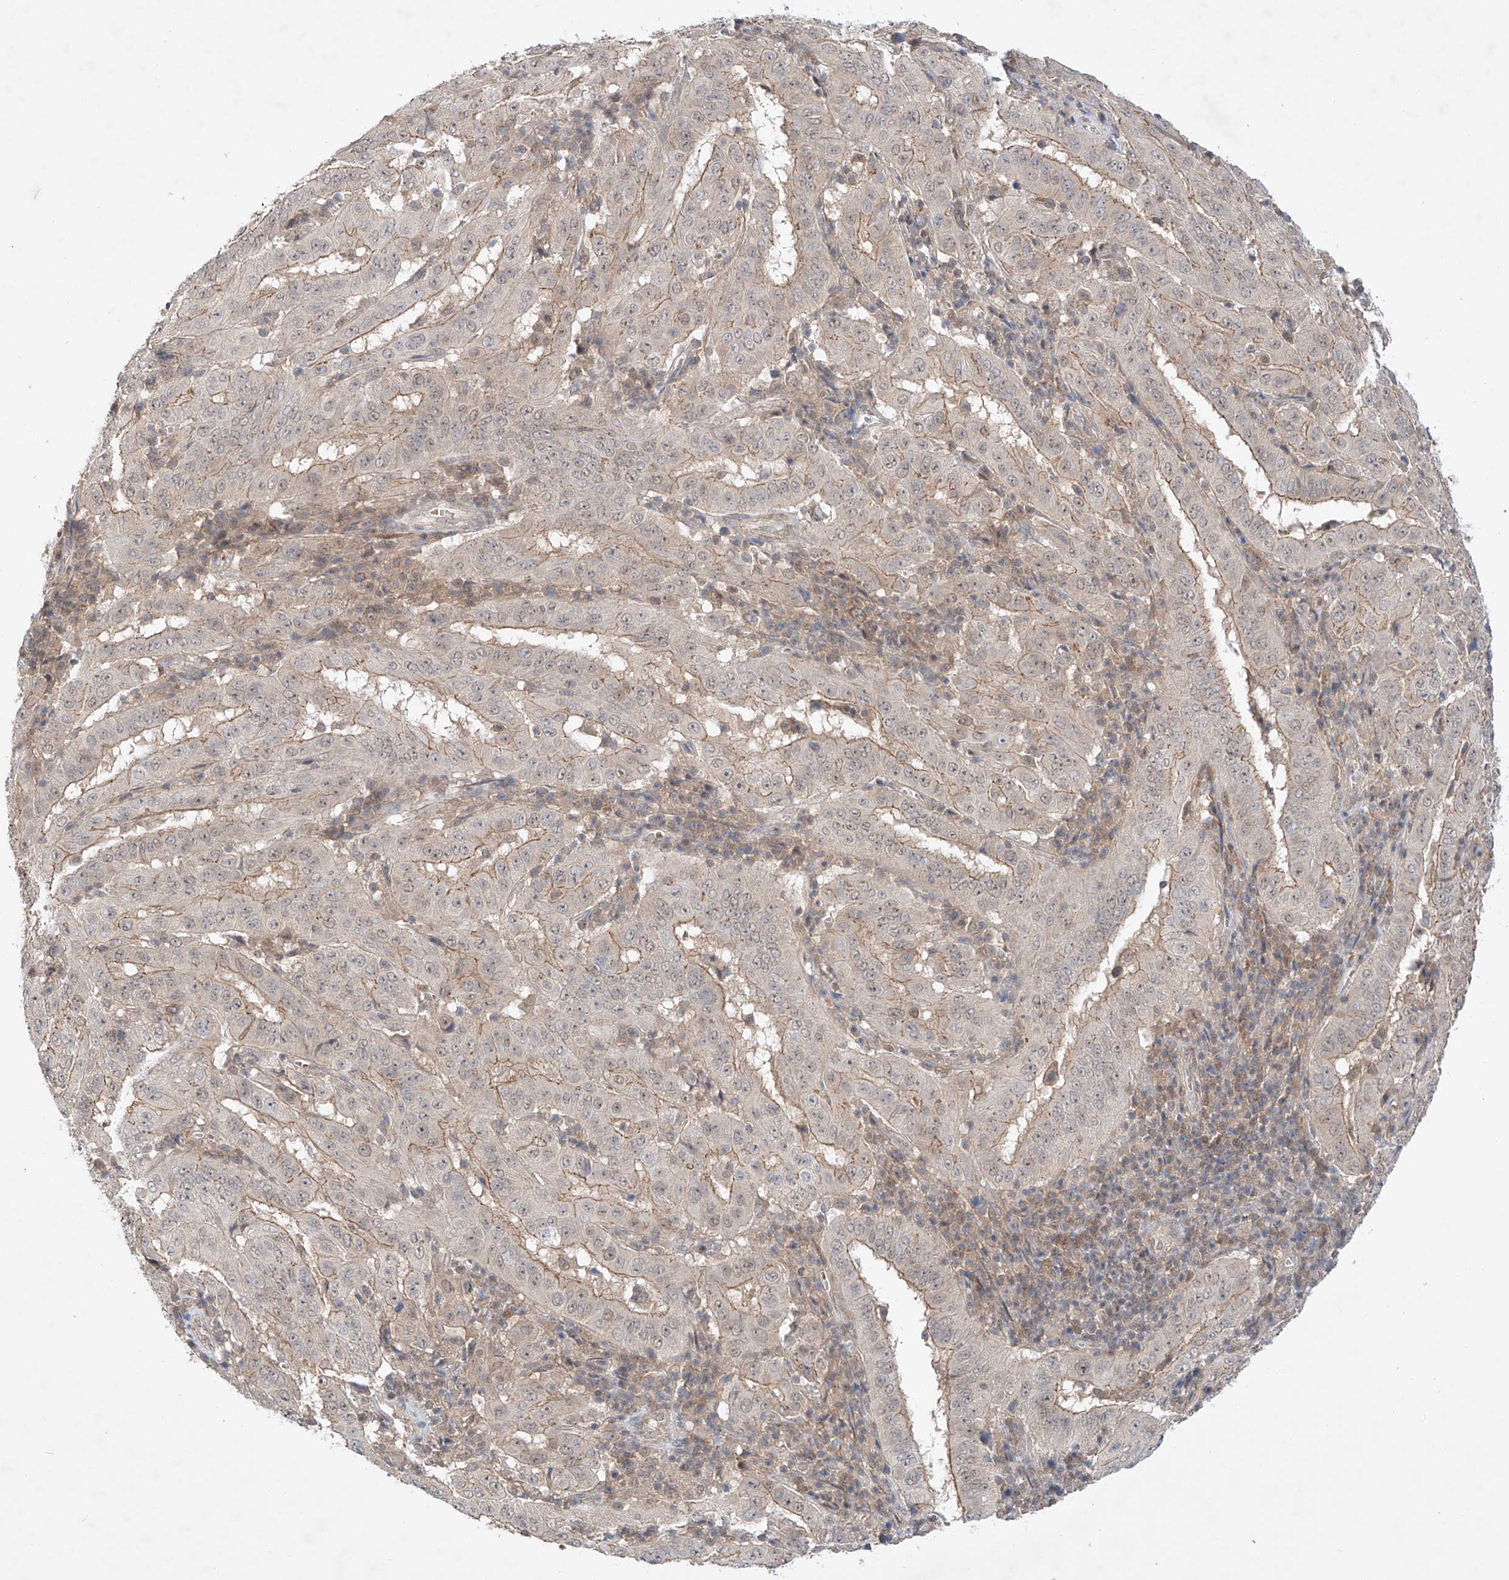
{"staining": {"intensity": "weak", "quantity": "25%-75%", "location": "cytoplasmic/membranous"}, "tissue": "pancreatic cancer", "cell_type": "Tumor cells", "image_type": "cancer", "snomed": [{"axis": "morphology", "description": "Adenocarcinoma, NOS"}, {"axis": "topography", "description": "Pancreas"}], "caption": "Immunohistochemical staining of human adenocarcinoma (pancreatic) exhibits low levels of weak cytoplasmic/membranous staining in about 25%-75% of tumor cells. The staining is performed using DAB brown chromogen to label protein expression. The nuclei are counter-stained blue using hematoxylin.", "gene": "TSR2", "patient": {"sex": "male", "age": 63}}